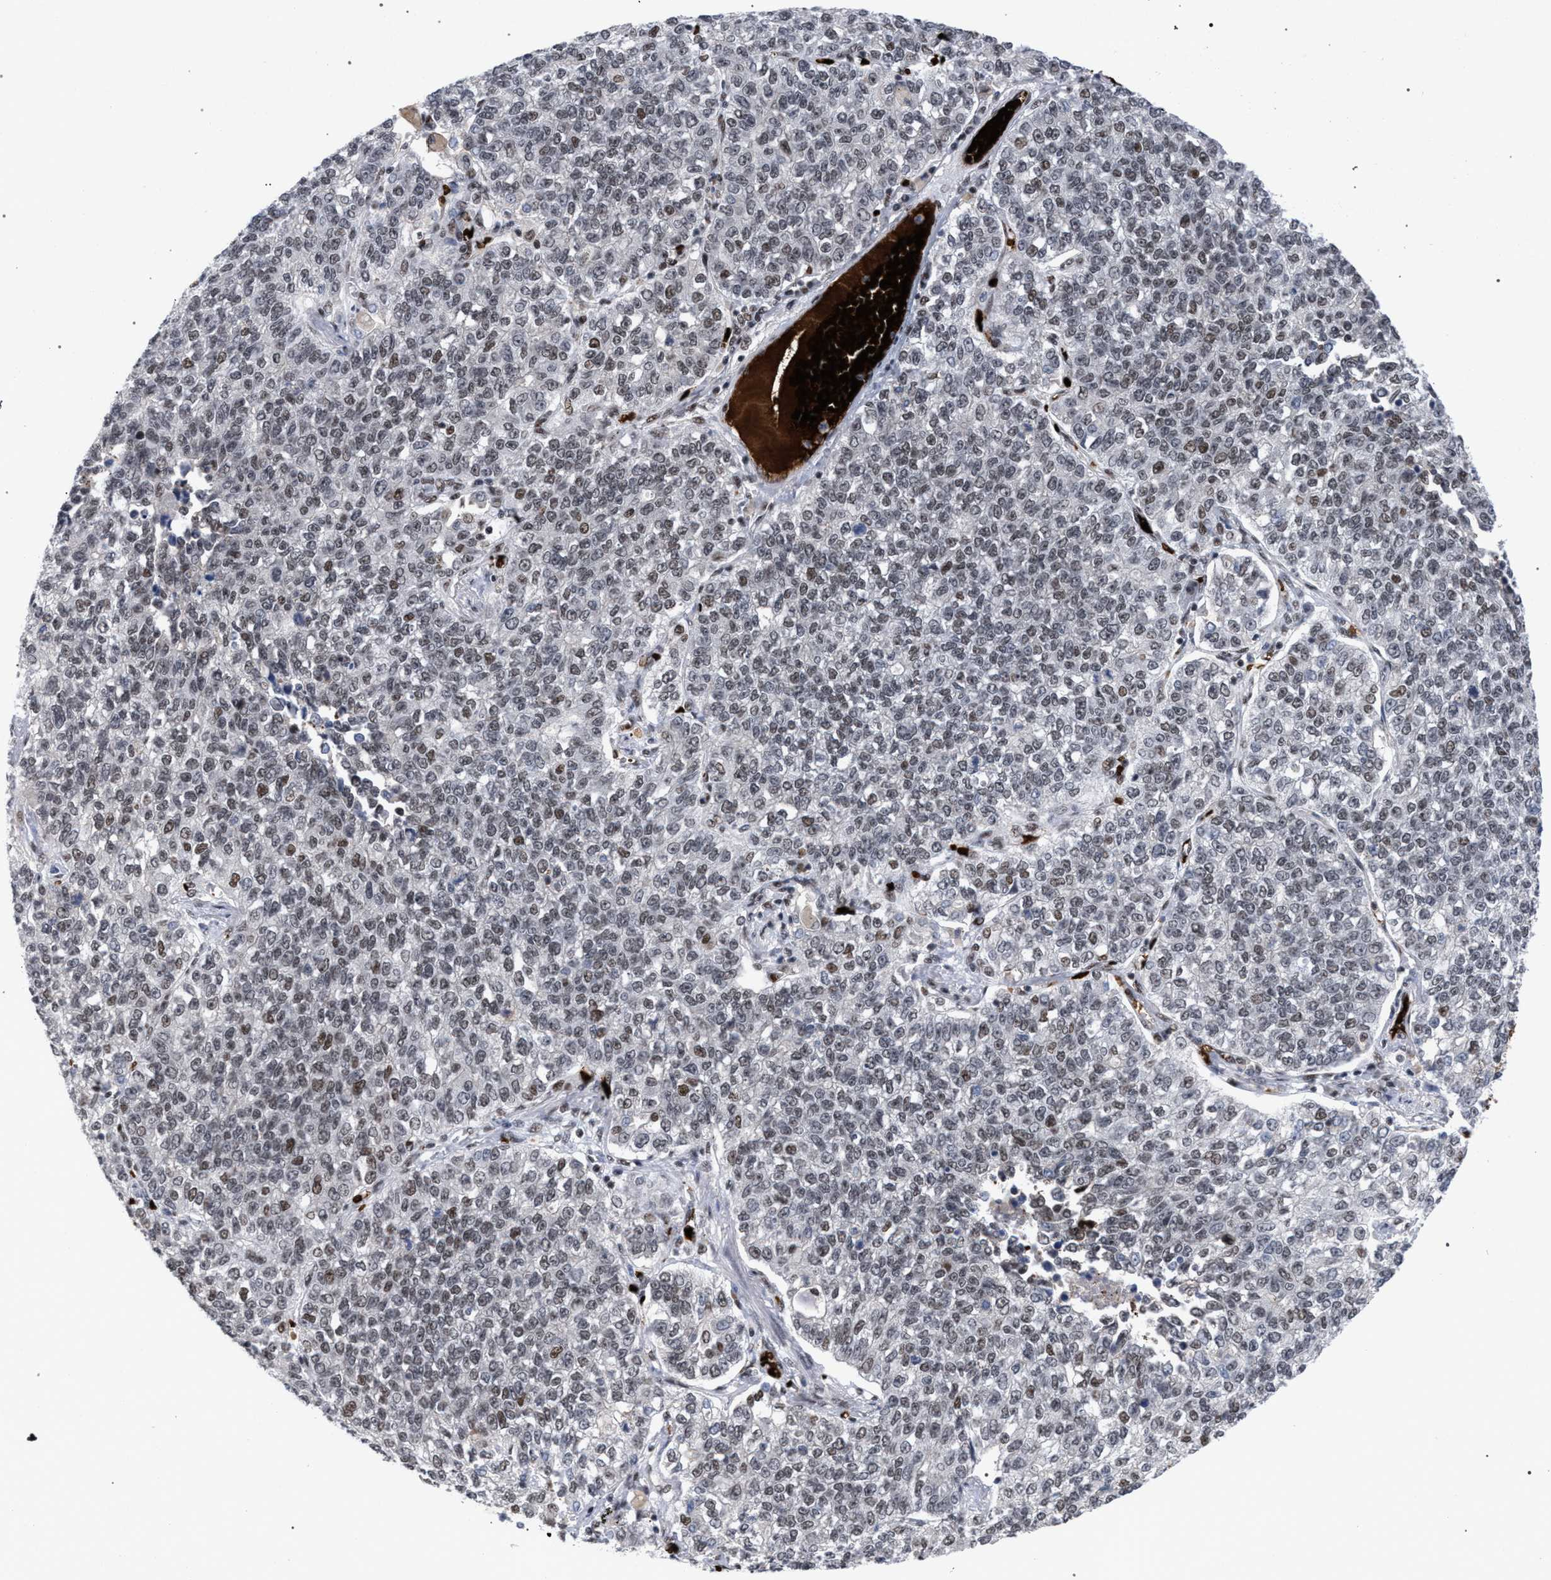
{"staining": {"intensity": "weak", "quantity": "<25%", "location": "nuclear"}, "tissue": "lung cancer", "cell_type": "Tumor cells", "image_type": "cancer", "snomed": [{"axis": "morphology", "description": "Adenocarcinoma, NOS"}, {"axis": "topography", "description": "Lung"}], "caption": "This image is of adenocarcinoma (lung) stained with immunohistochemistry to label a protein in brown with the nuclei are counter-stained blue. There is no staining in tumor cells. (Stains: DAB (3,3'-diaminobenzidine) immunohistochemistry (IHC) with hematoxylin counter stain, Microscopy: brightfield microscopy at high magnification).", "gene": "SCAF4", "patient": {"sex": "male", "age": 49}}